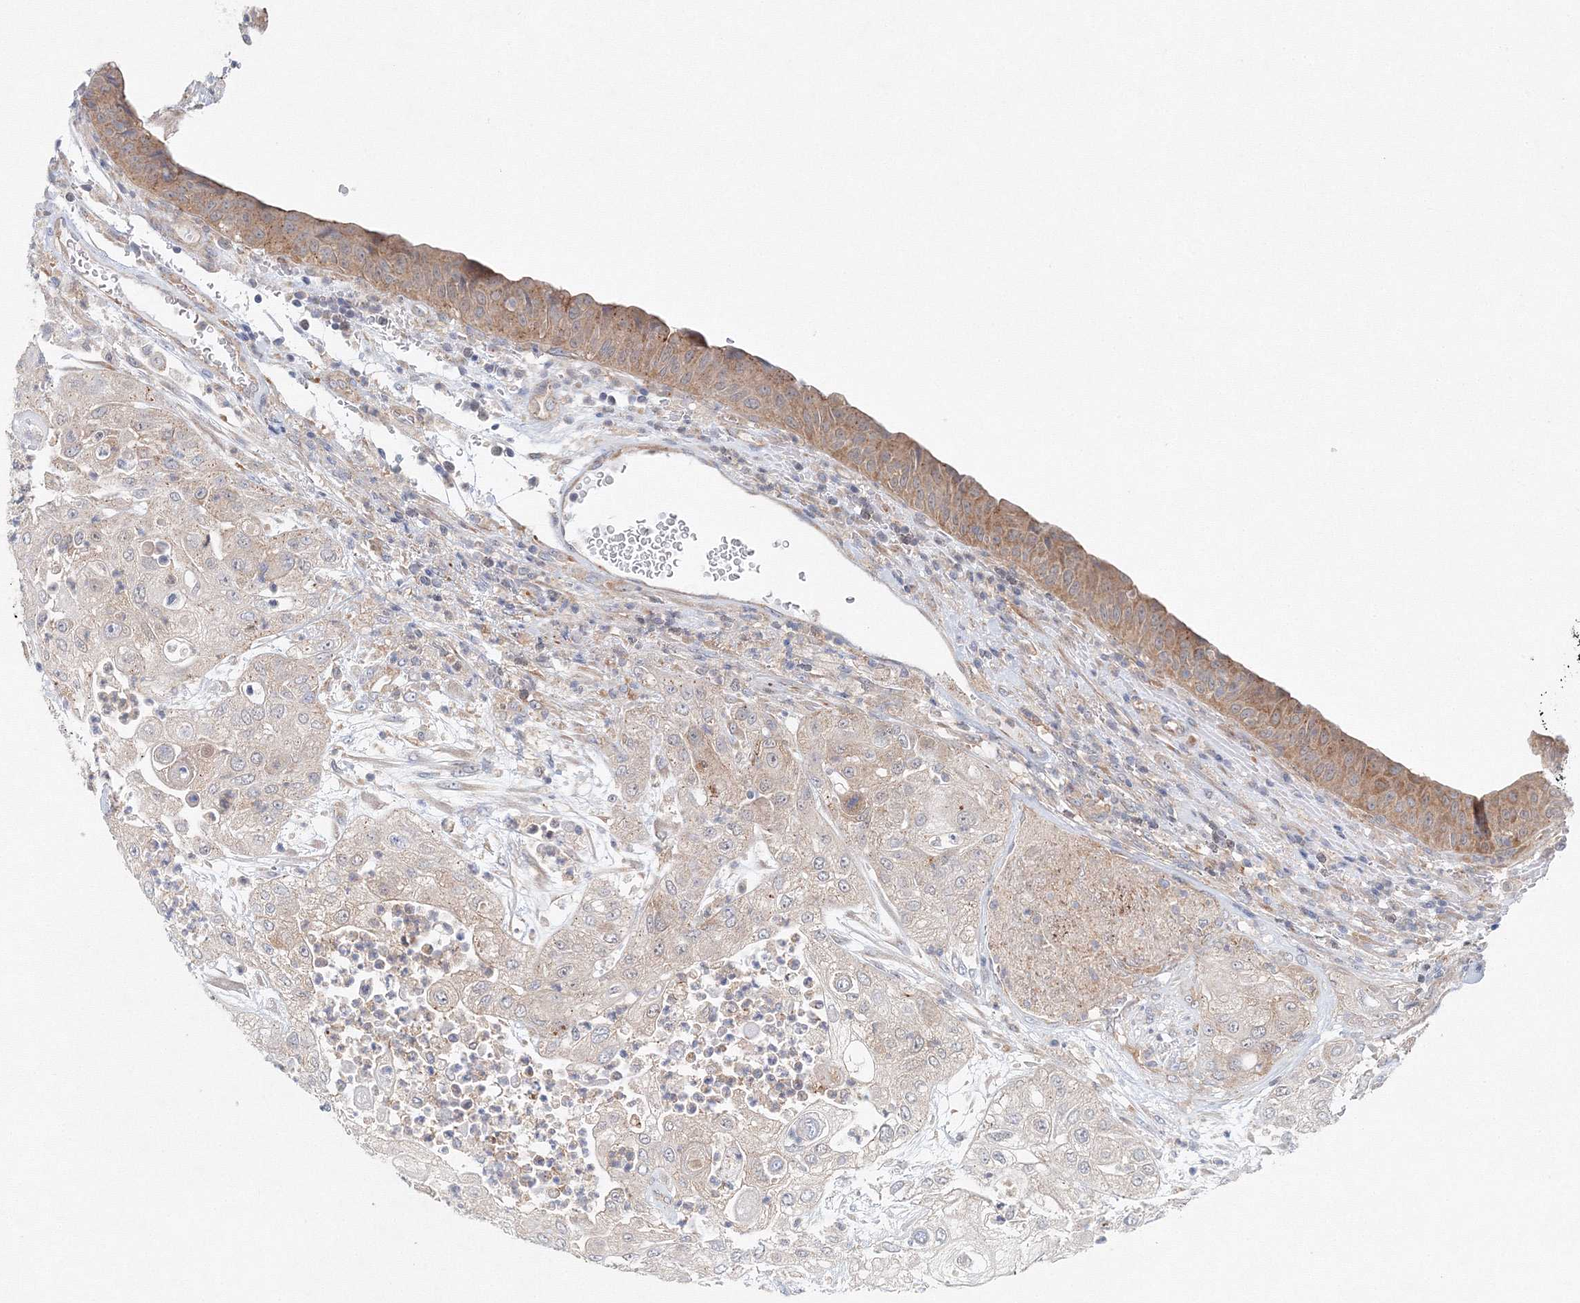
{"staining": {"intensity": "weak", "quantity": "<25%", "location": "cytoplasmic/membranous"}, "tissue": "urothelial cancer", "cell_type": "Tumor cells", "image_type": "cancer", "snomed": [{"axis": "morphology", "description": "Urothelial carcinoma, High grade"}, {"axis": "topography", "description": "Urinary bladder"}], "caption": "High magnification brightfield microscopy of high-grade urothelial carcinoma stained with DAB (3,3'-diaminobenzidine) (brown) and counterstained with hematoxylin (blue): tumor cells show no significant staining.", "gene": "TPRKB", "patient": {"sex": "female", "age": 79}}